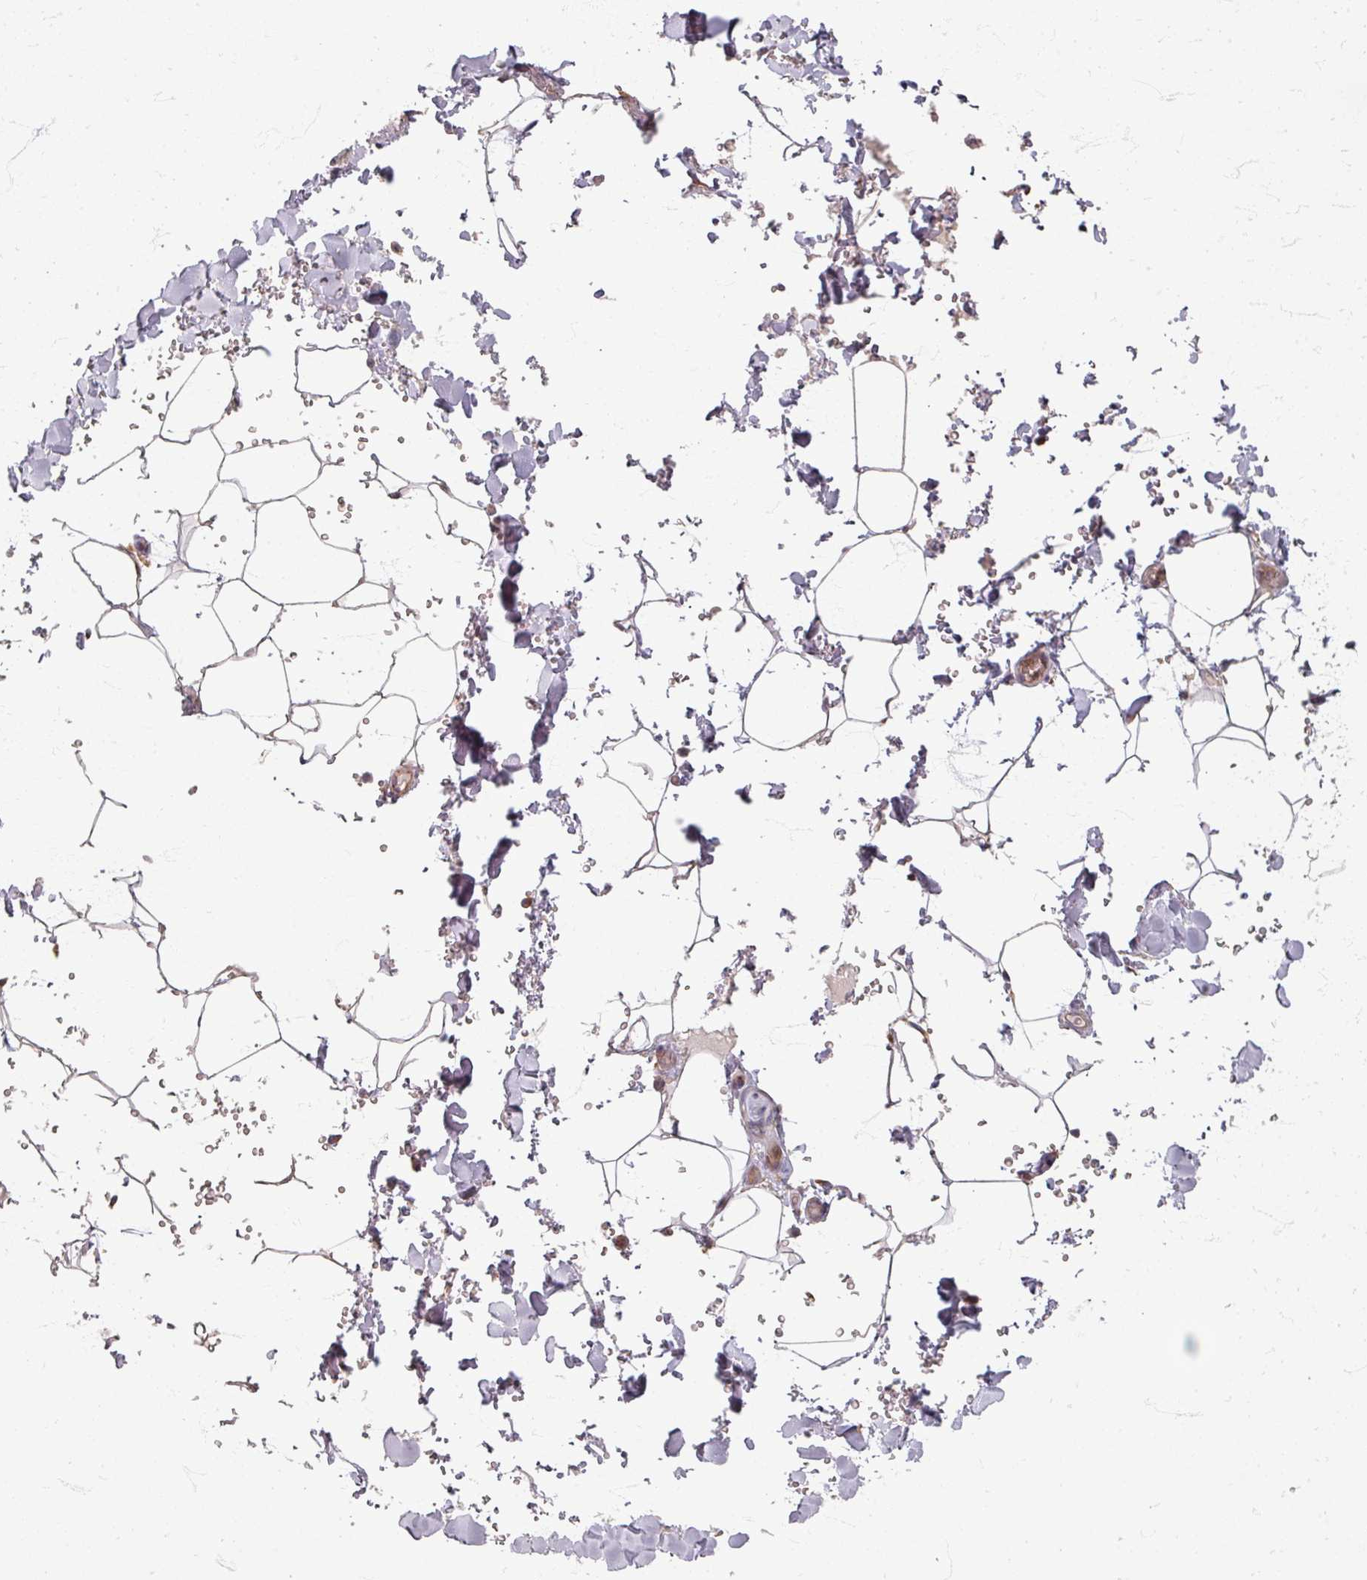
{"staining": {"intensity": "weak", "quantity": "25%-75%", "location": "cytoplasmic/membranous"}, "tissue": "adipose tissue", "cell_type": "Adipocytes", "image_type": "normal", "snomed": [{"axis": "morphology", "description": "Normal tissue, NOS"}, {"axis": "topography", "description": "Rectum"}, {"axis": "topography", "description": "Peripheral nerve tissue"}], "caption": "Immunohistochemical staining of unremarkable human adipose tissue displays low levels of weak cytoplasmic/membranous expression in approximately 25%-75% of adipocytes.", "gene": "STAM", "patient": {"sex": "female", "age": 69}}